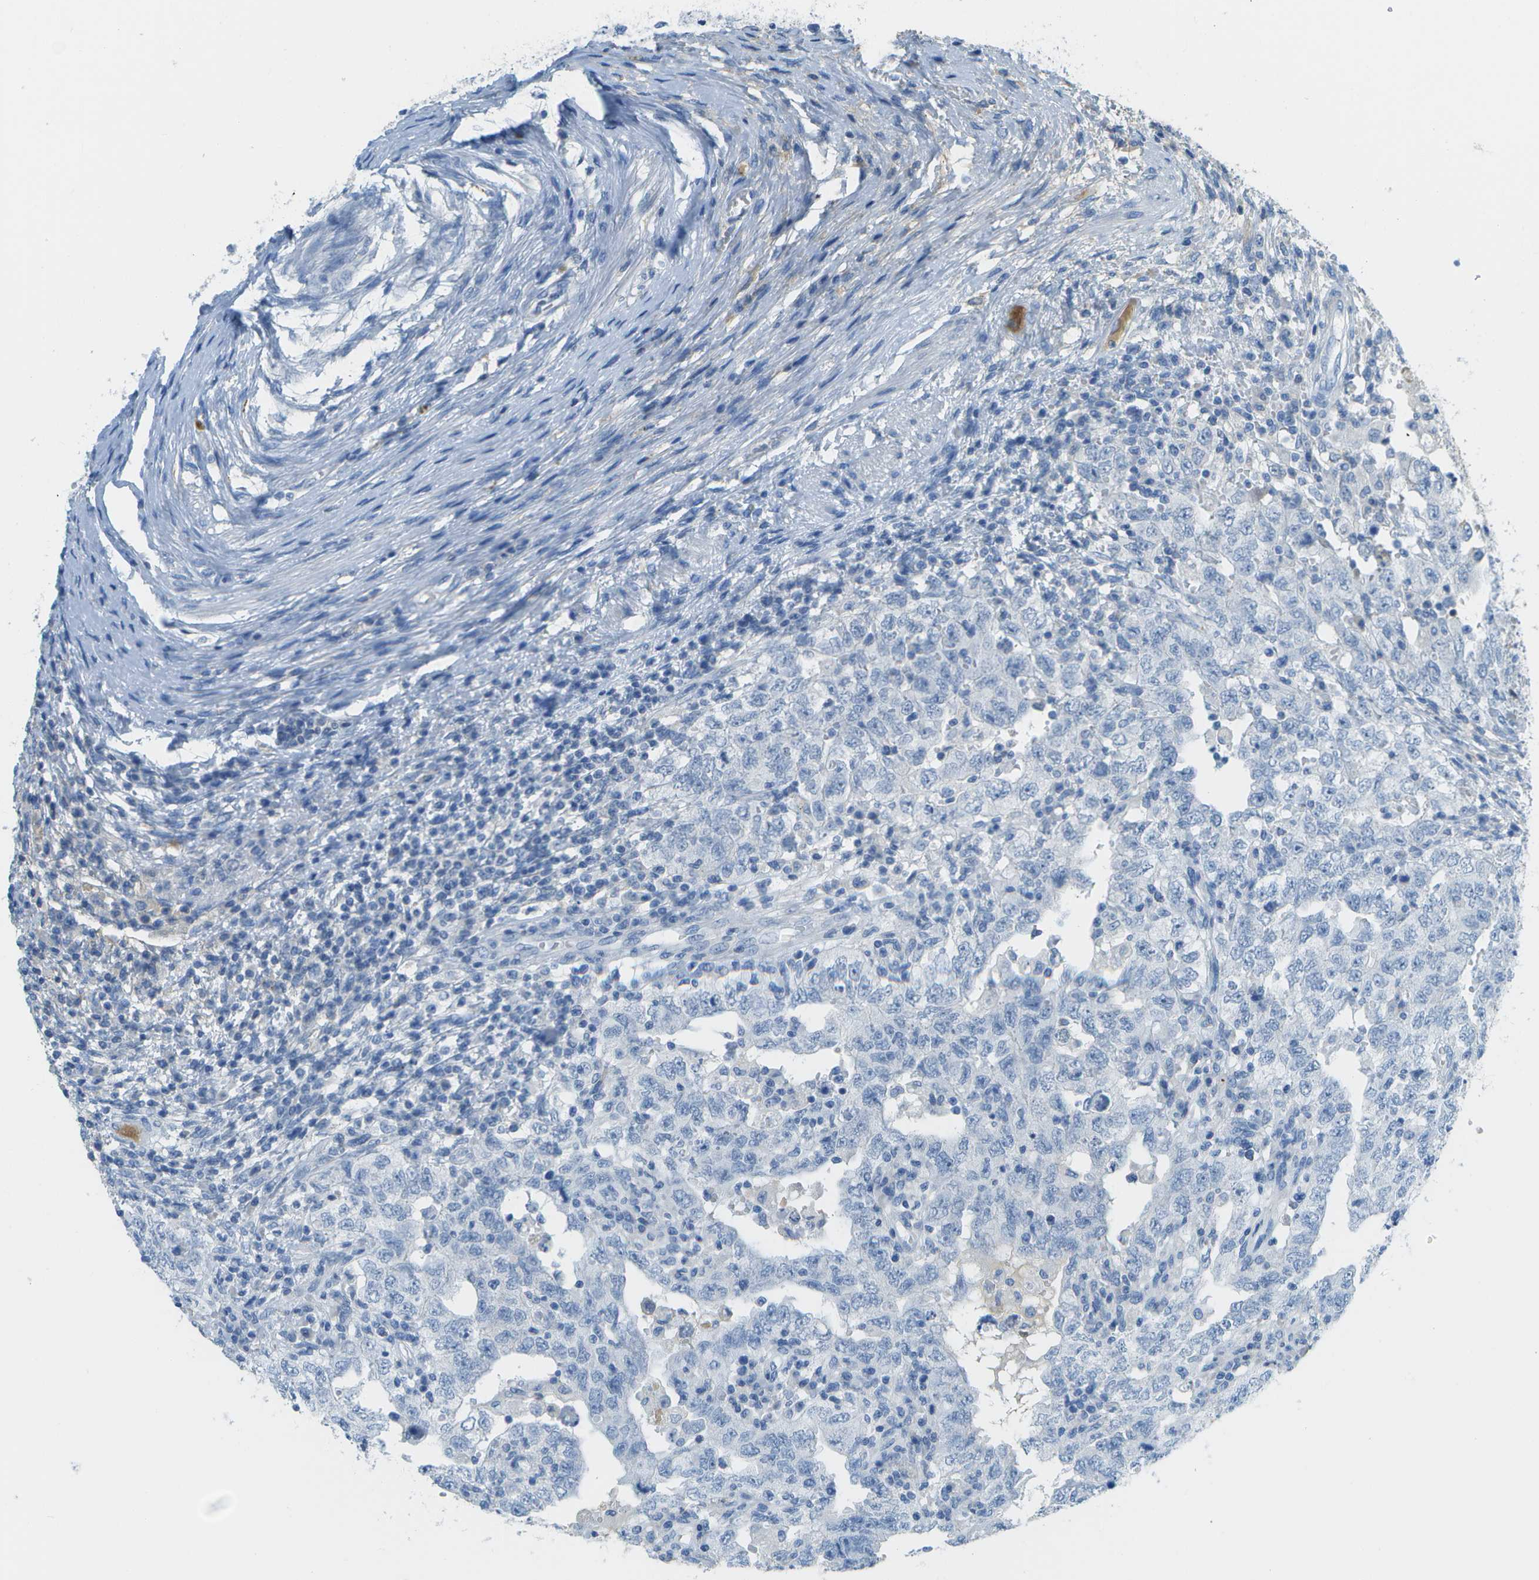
{"staining": {"intensity": "negative", "quantity": "none", "location": "none"}, "tissue": "testis cancer", "cell_type": "Tumor cells", "image_type": "cancer", "snomed": [{"axis": "morphology", "description": "Carcinoma, Embryonal, NOS"}, {"axis": "topography", "description": "Testis"}], "caption": "A histopathology image of human testis cancer (embryonal carcinoma) is negative for staining in tumor cells. The staining is performed using DAB brown chromogen with nuclei counter-stained in using hematoxylin.", "gene": "C1S", "patient": {"sex": "male", "age": 26}}